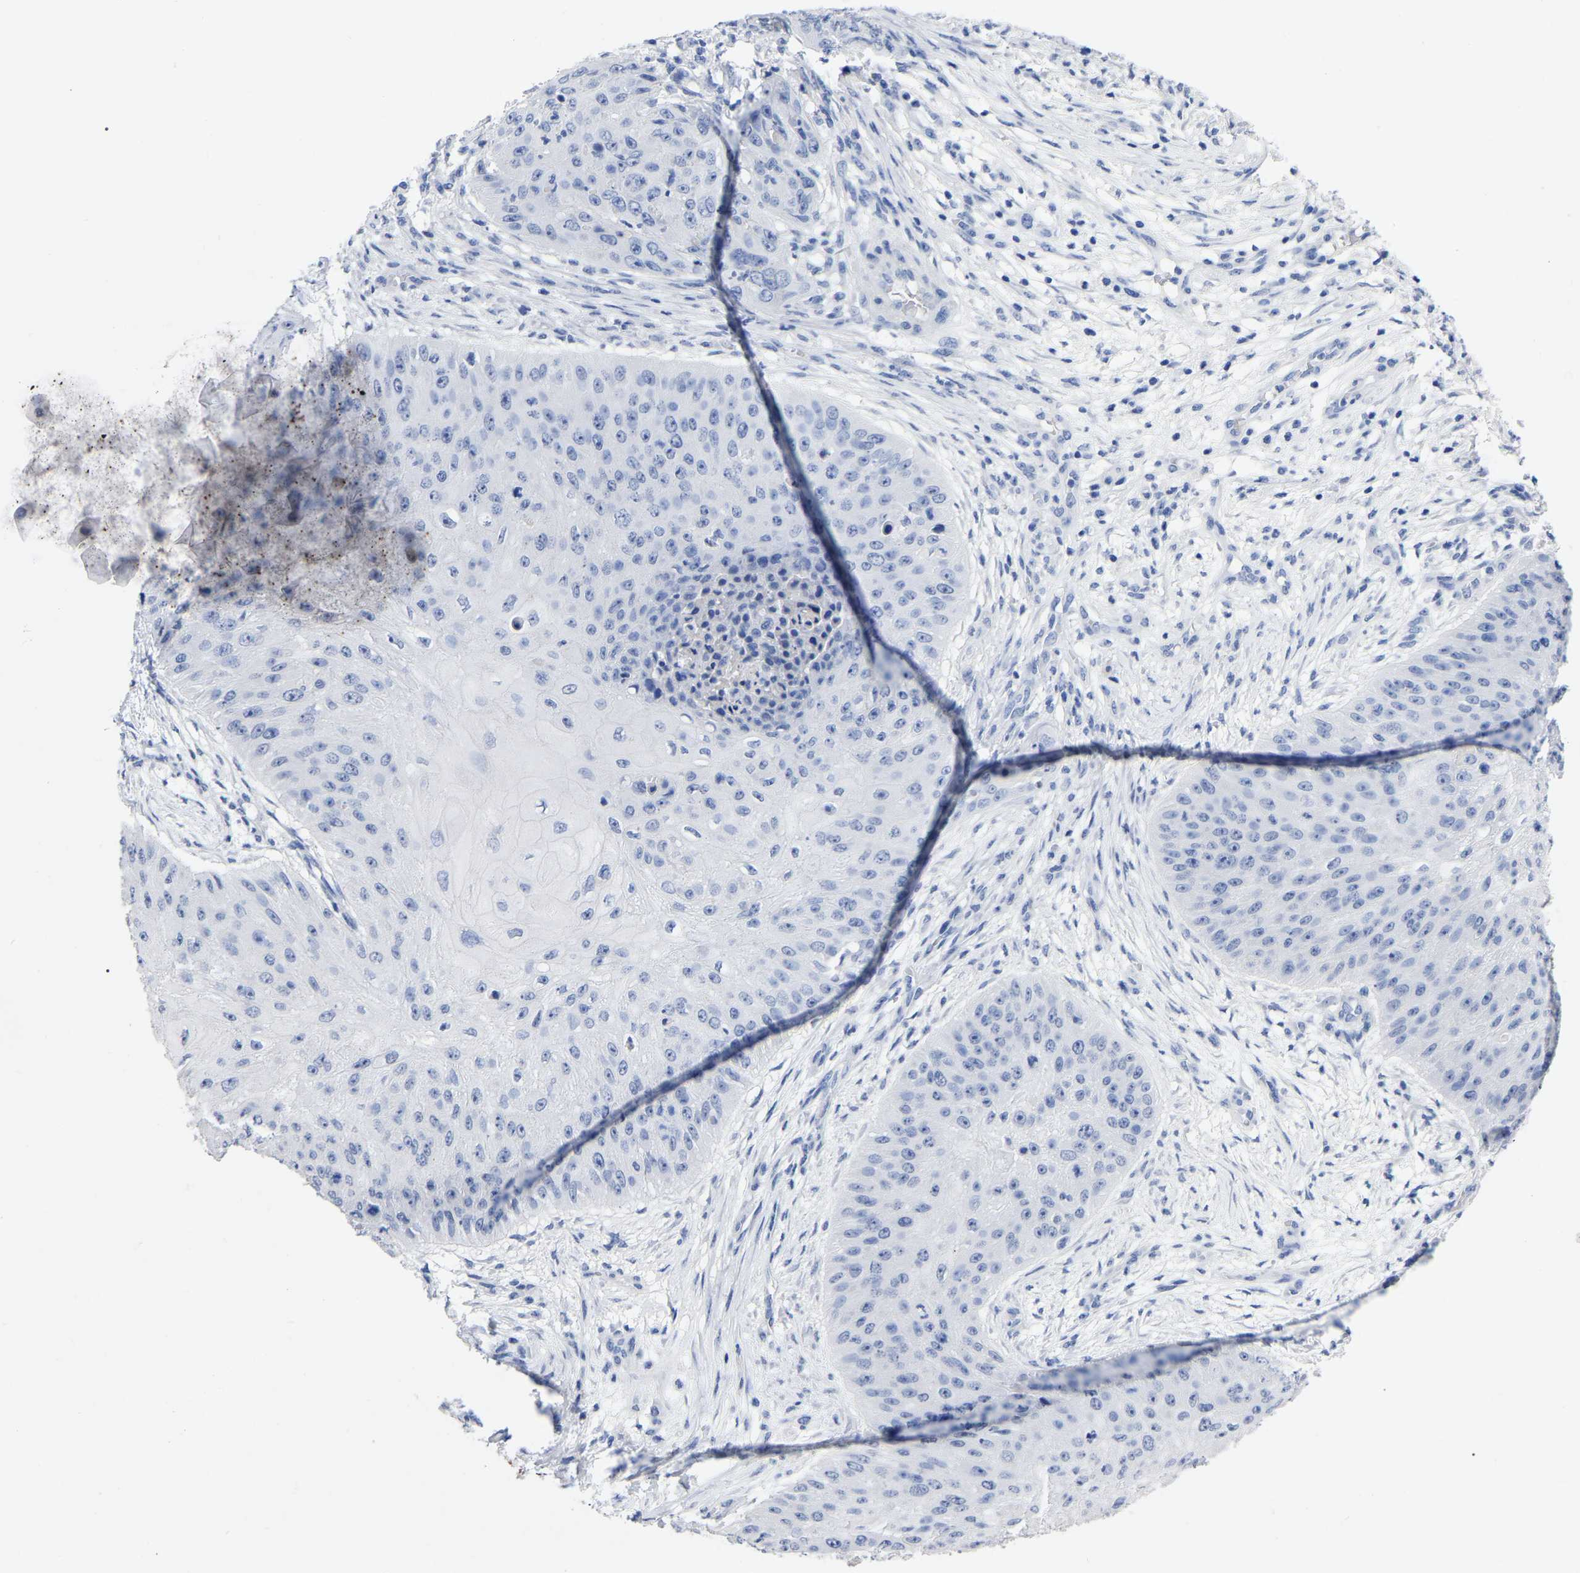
{"staining": {"intensity": "negative", "quantity": "none", "location": "none"}, "tissue": "skin cancer", "cell_type": "Tumor cells", "image_type": "cancer", "snomed": [{"axis": "morphology", "description": "Squamous cell carcinoma, NOS"}, {"axis": "topography", "description": "Skin"}], "caption": "Squamous cell carcinoma (skin) stained for a protein using immunohistochemistry (IHC) displays no staining tumor cells.", "gene": "ANXA13", "patient": {"sex": "female", "age": 80}}